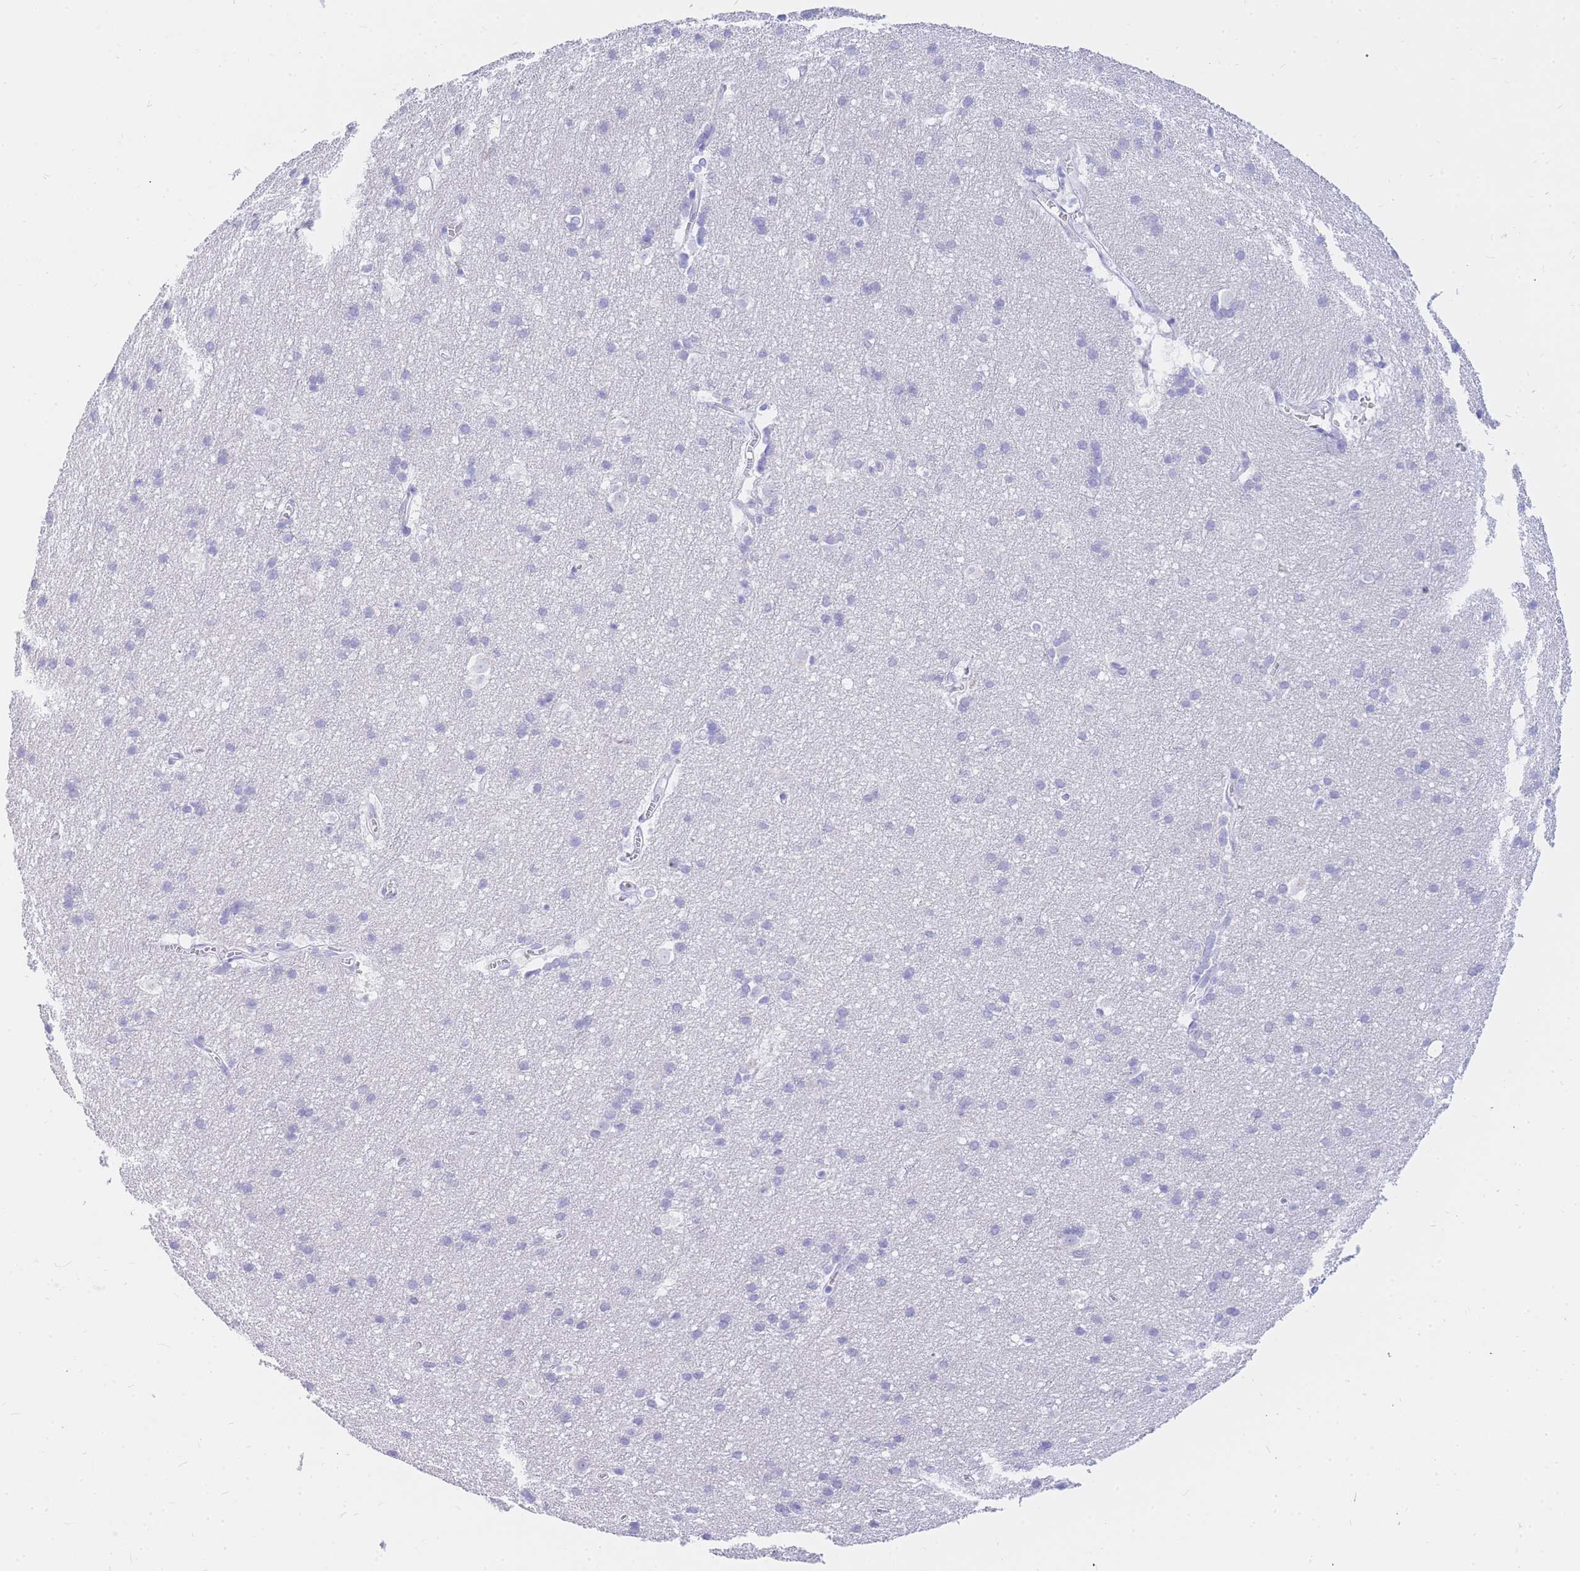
{"staining": {"intensity": "negative", "quantity": "none", "location": "none"}, "tissue": "cerebral cortex", "cell_type": "Endothelial cells", "image_type": "normal", "snomed": [{"axis": "morphology", "description": "Normal tissue, NOS"}, {"axis": "topography", "description": "Cerebral cortex"}], "caption": "A photomicrograph of cerebral cortex stained for a protein exhibits no brown staining in endothelial cells. (Brightfield microscopy of DAB (3,3'-diaminobenzidine) IHC at high magnification).", "gene": "HERC1", "patient": {"sex": "male", "age": 54}}